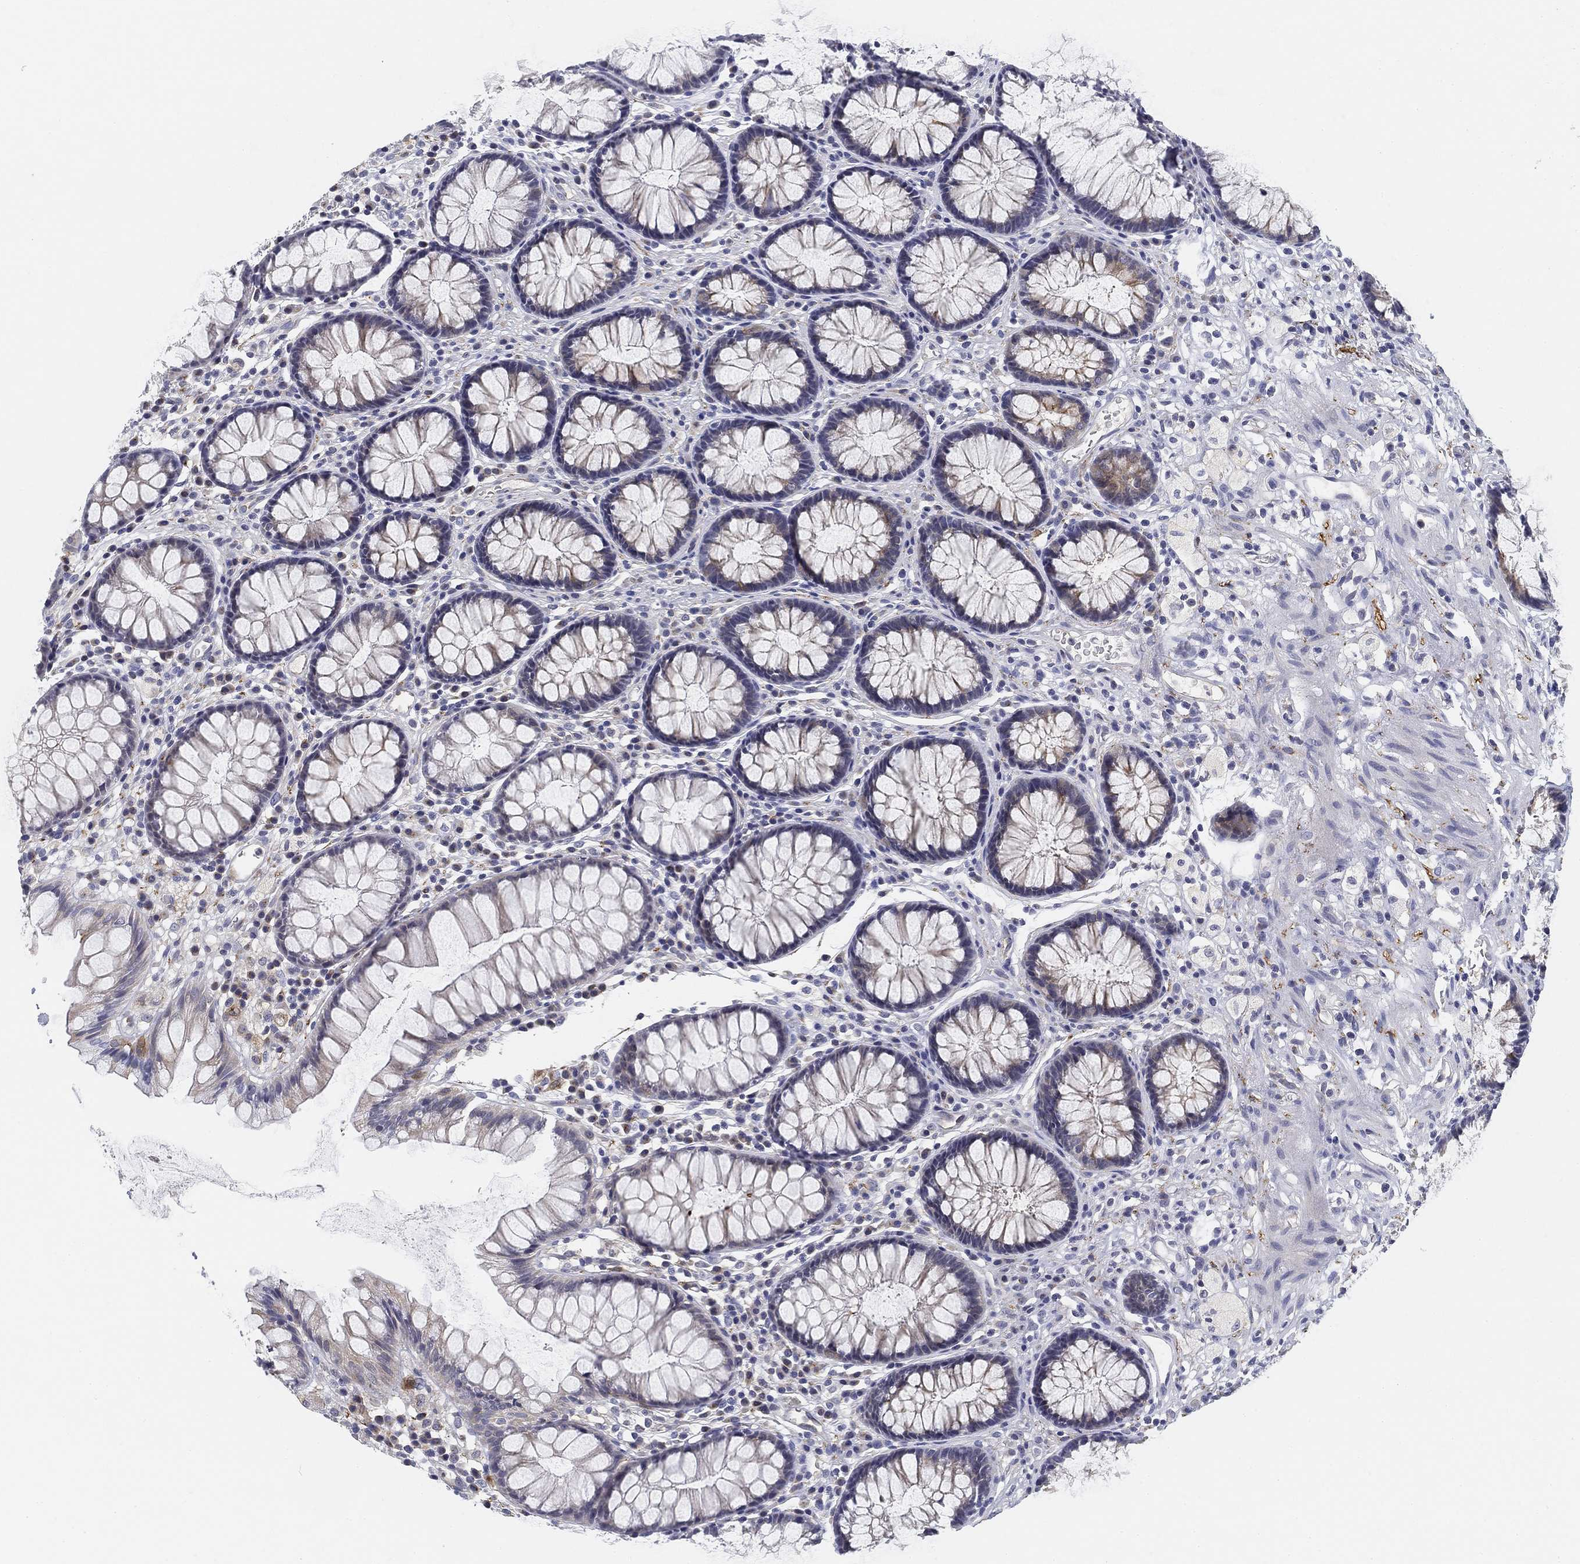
{"staining": {"intensity": "negative", "quantity": "none", "location": "none"}, "tissue": "rectum", "cell_type": "Glandular cells", "image_type": "normal", "snomed": [{"axis": "morphology", "description": "Normal tissue, NOS"}, {"axis": "topography", "description": "Rectum"}], "caption": "A high-resolution image shows immunohistochemistry staining of benign rectum, which demonstrates no significant positivity in glandular cells. (DAB IHC visualized using brightfield microscopy, high magnification).", "gene": "SLC2A5", "patient": {"sex": "female", "age": 68}}